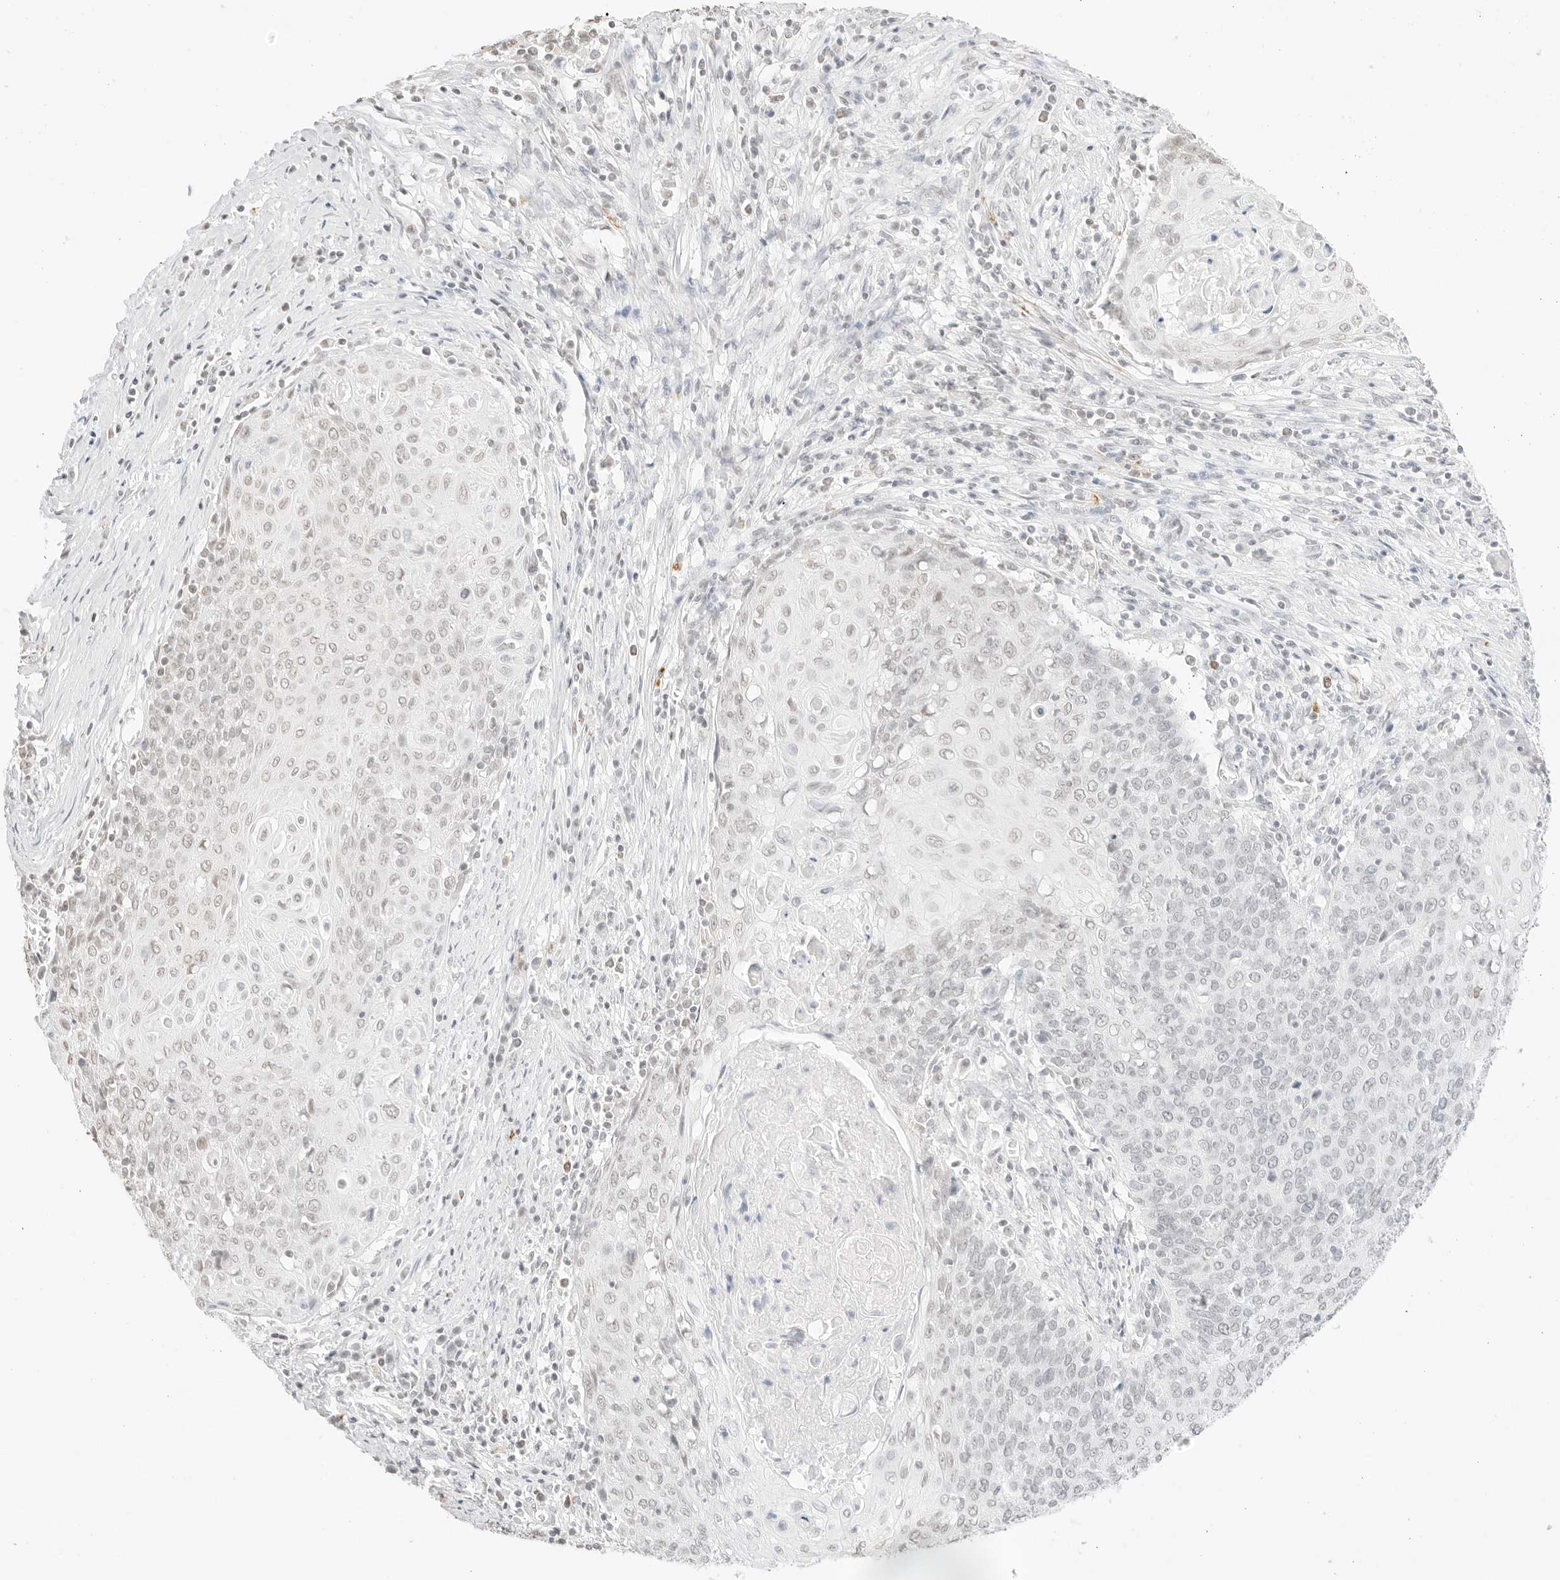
{"staining": {"intensity": "weak", "quantity": "<25%", "location": "nuclear"}, "tissue": "cervical cancer", "cell_type": "Tumor cells", "image_type": "cancer", "snomed": [{"axis": "morphology", "description": "Squamous cell carcinoma, NOS"}, {"axis": "topography", "description": "Cervix"}], "caption": "Tumor cells show no significant staining in squamous cell carcinoma (cervical). (DAB (3,3'-diaminobenzidine) immunohistochemistry (IHC) visualized using brightfield microscopy, high magnification).", "gene": "FBLN5", "patient": {"sex": "female", "age": 39}}